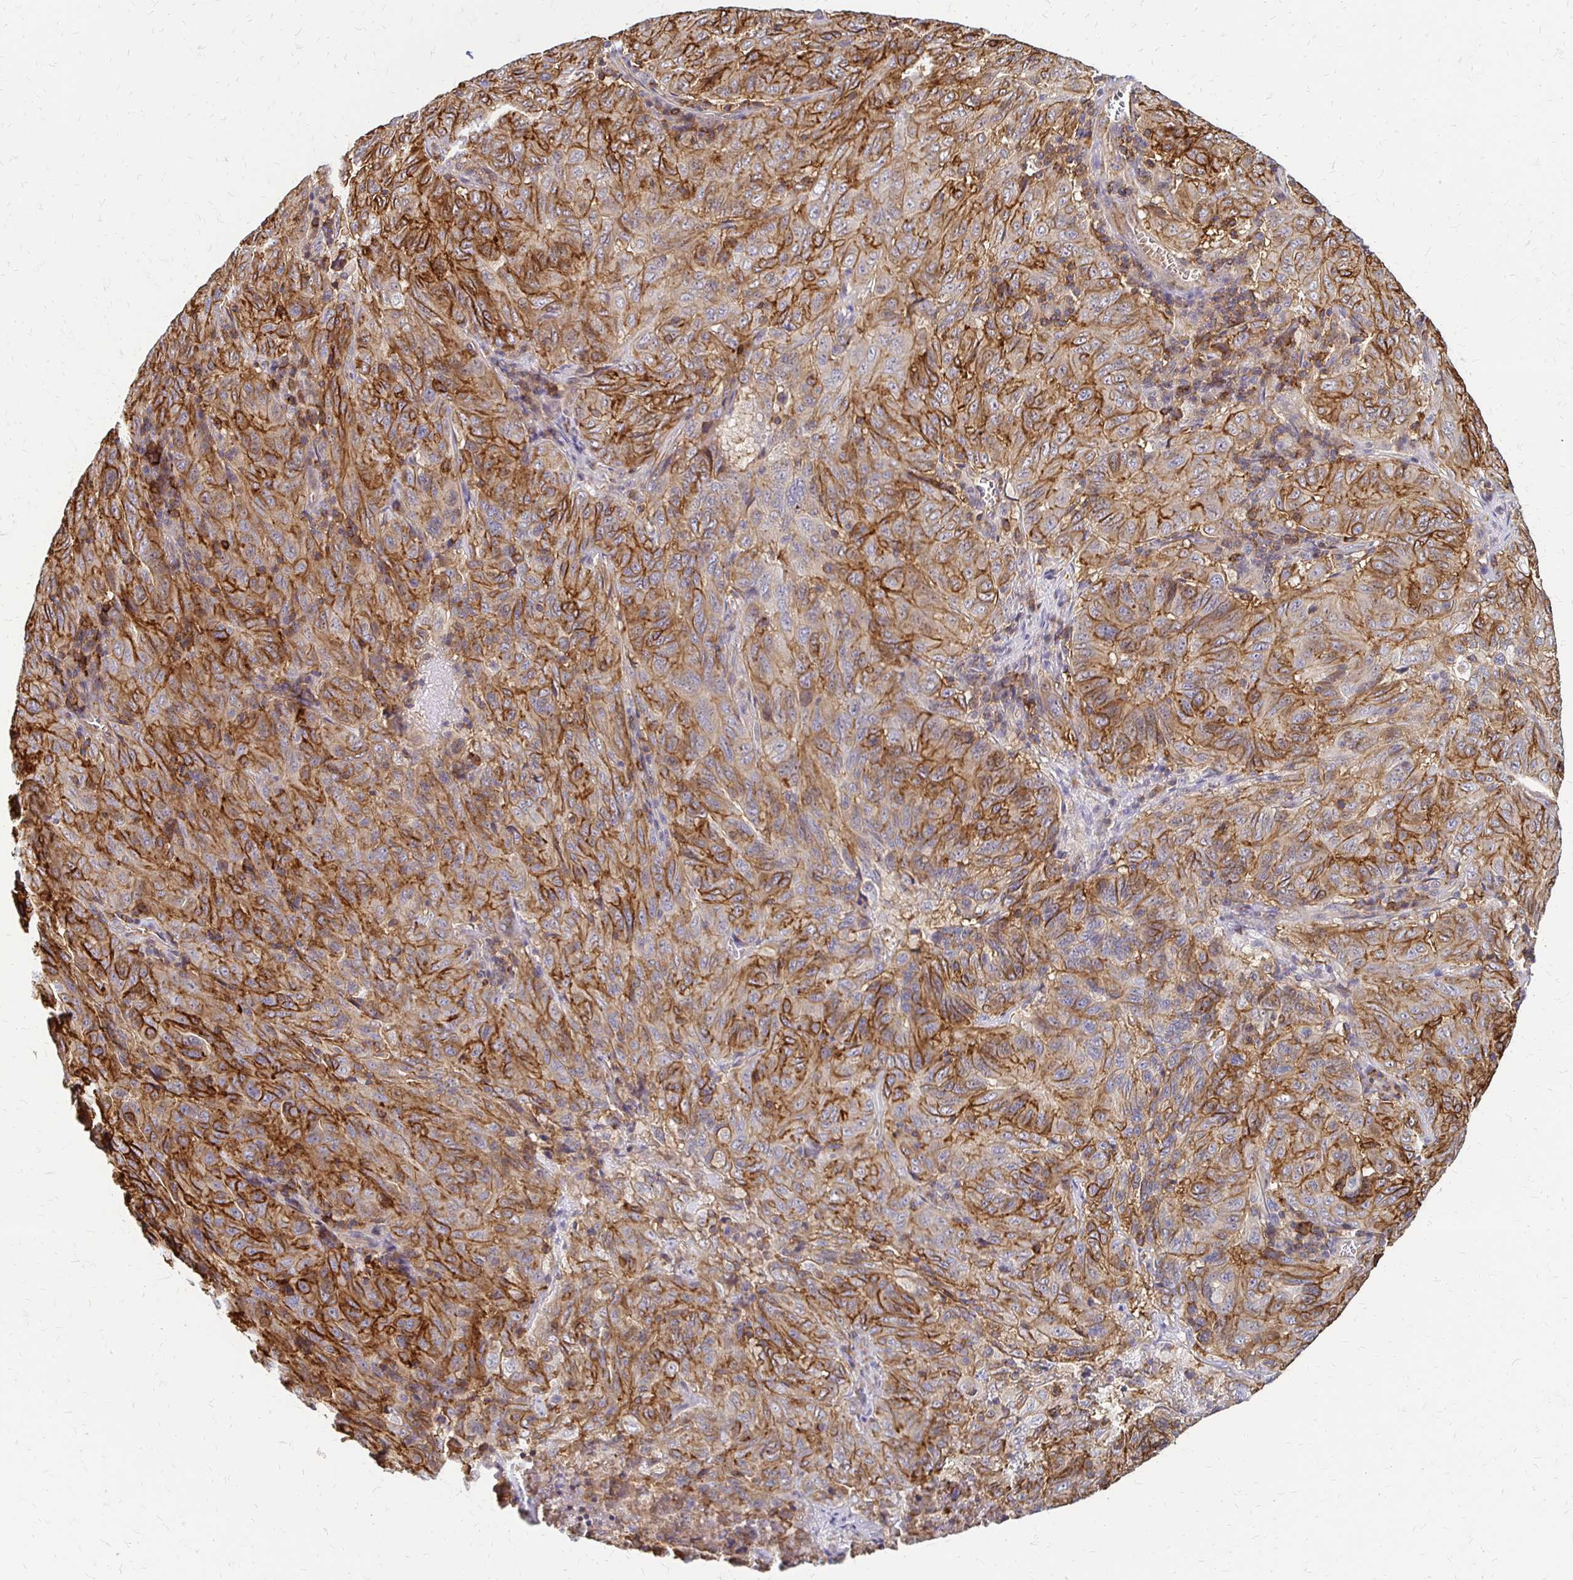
{"staining": {"intensity": "strong", "quantity": ">75%", "location": "cytoplasmic/membranous"}, "tissue": "pancreatic cancer", "cell_type": "Tumor cells", "image_type": "cancer", "snomed": [{"axis": "morphology", "description": "Adenocarcinoma, NOS"}, {"axis": "topography", "description": "Pancreas"}], "caption": "Protein analysis of pancreatic cancer tissue exhibits strong cytoplasmic/membranous positivity in approximately >75% of tumor cells. Nuclei are stained in blue.", "gene": "SLC9A9", "patient": {"sex": "male", "age": 63}}